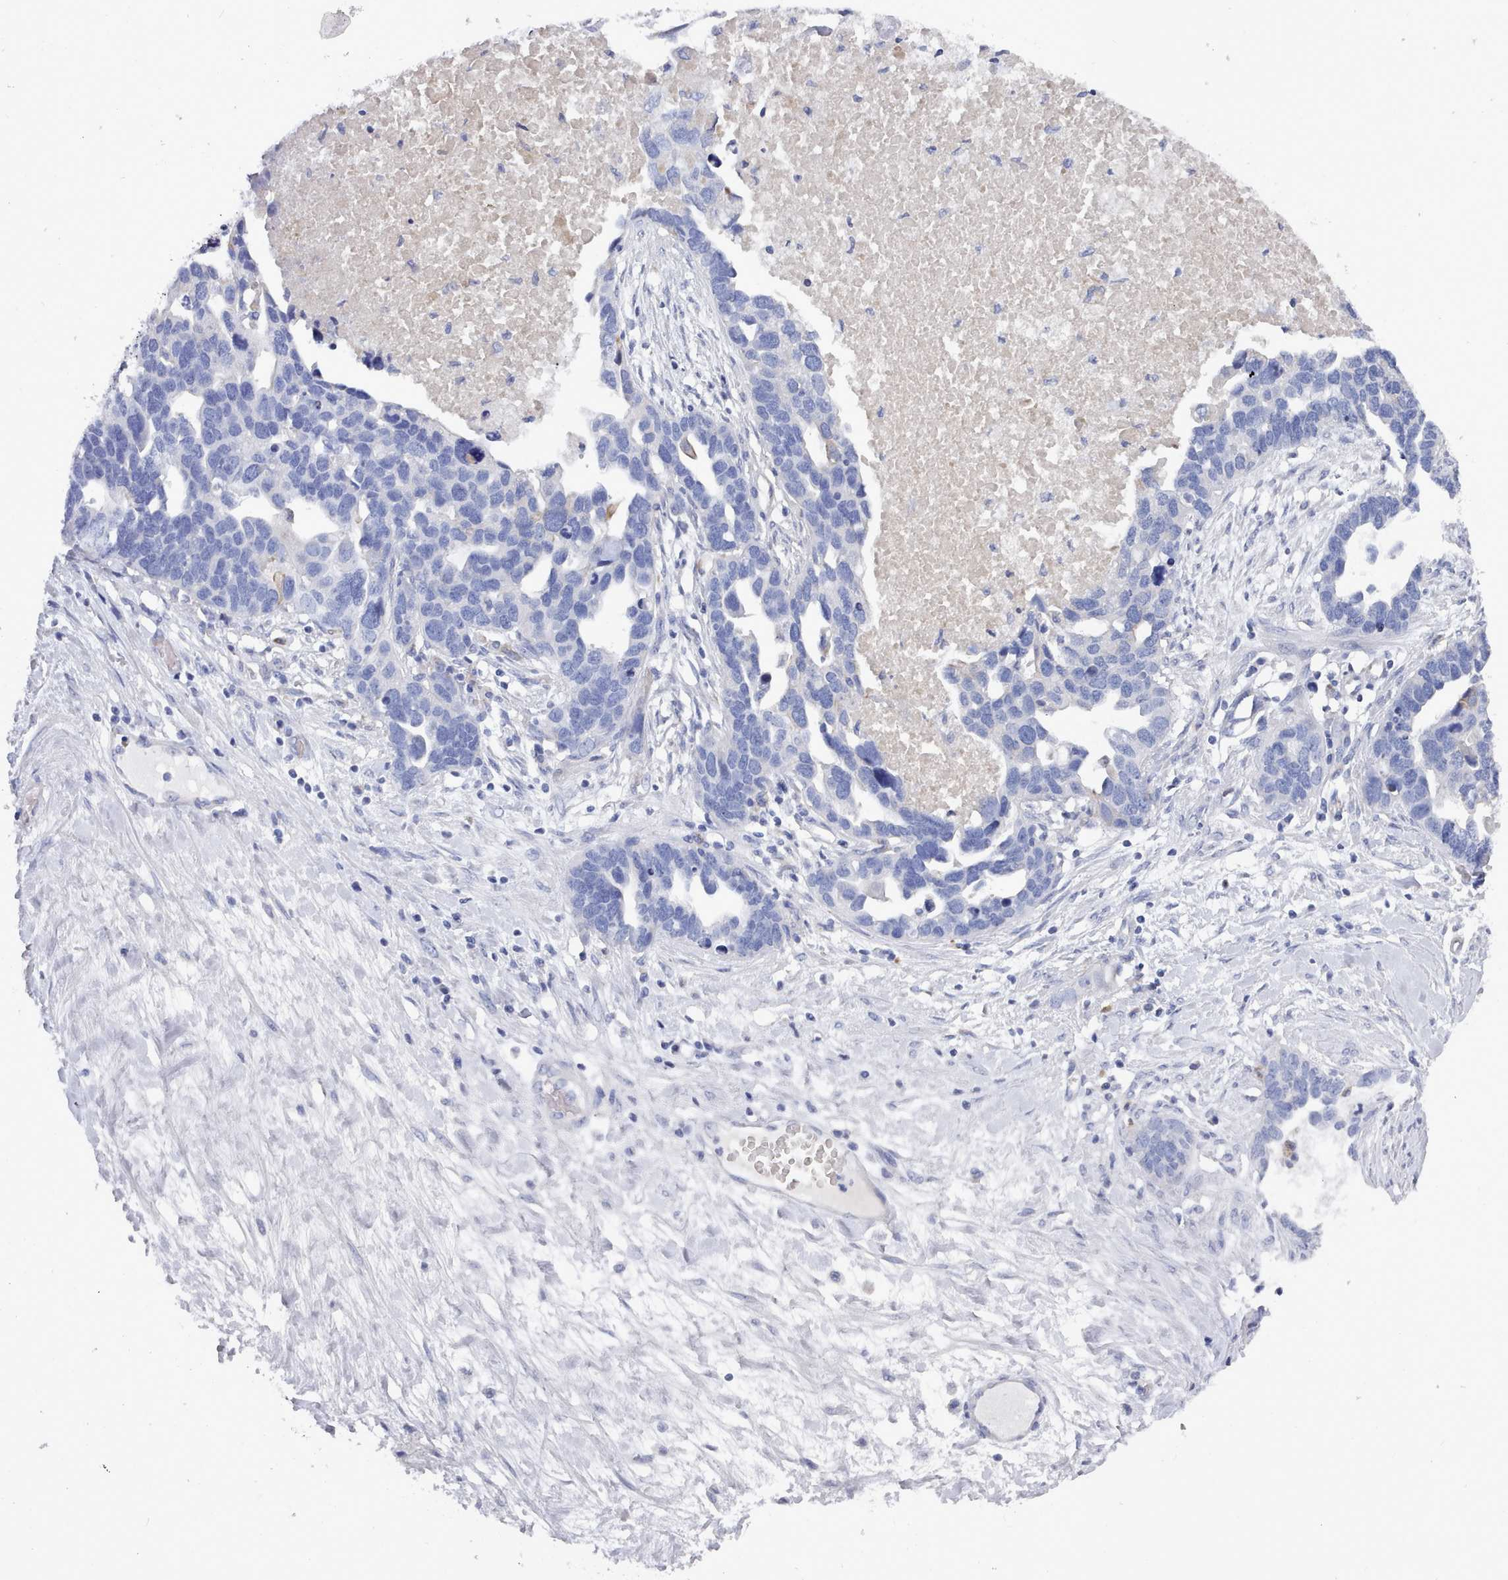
{"staining": {"intensity": "negative", "quantity": "none", "location": "none"}, "tissue": "ovarian cancer", "cell_type": "Tumor cells", "image_type": "cancer", "snomed": [{"axis": "morphology", "description": "Cystadenocarcinoma, serous, NOS"}, {"axis": "topography", "description": "Ovary"}], "caption": "A micrograph of human ovarian serous cystadenocarcinoma is negative for staining in tumor cells.", "gene": "PDE4C", "patient": {"sex": "female", "age": 54}}